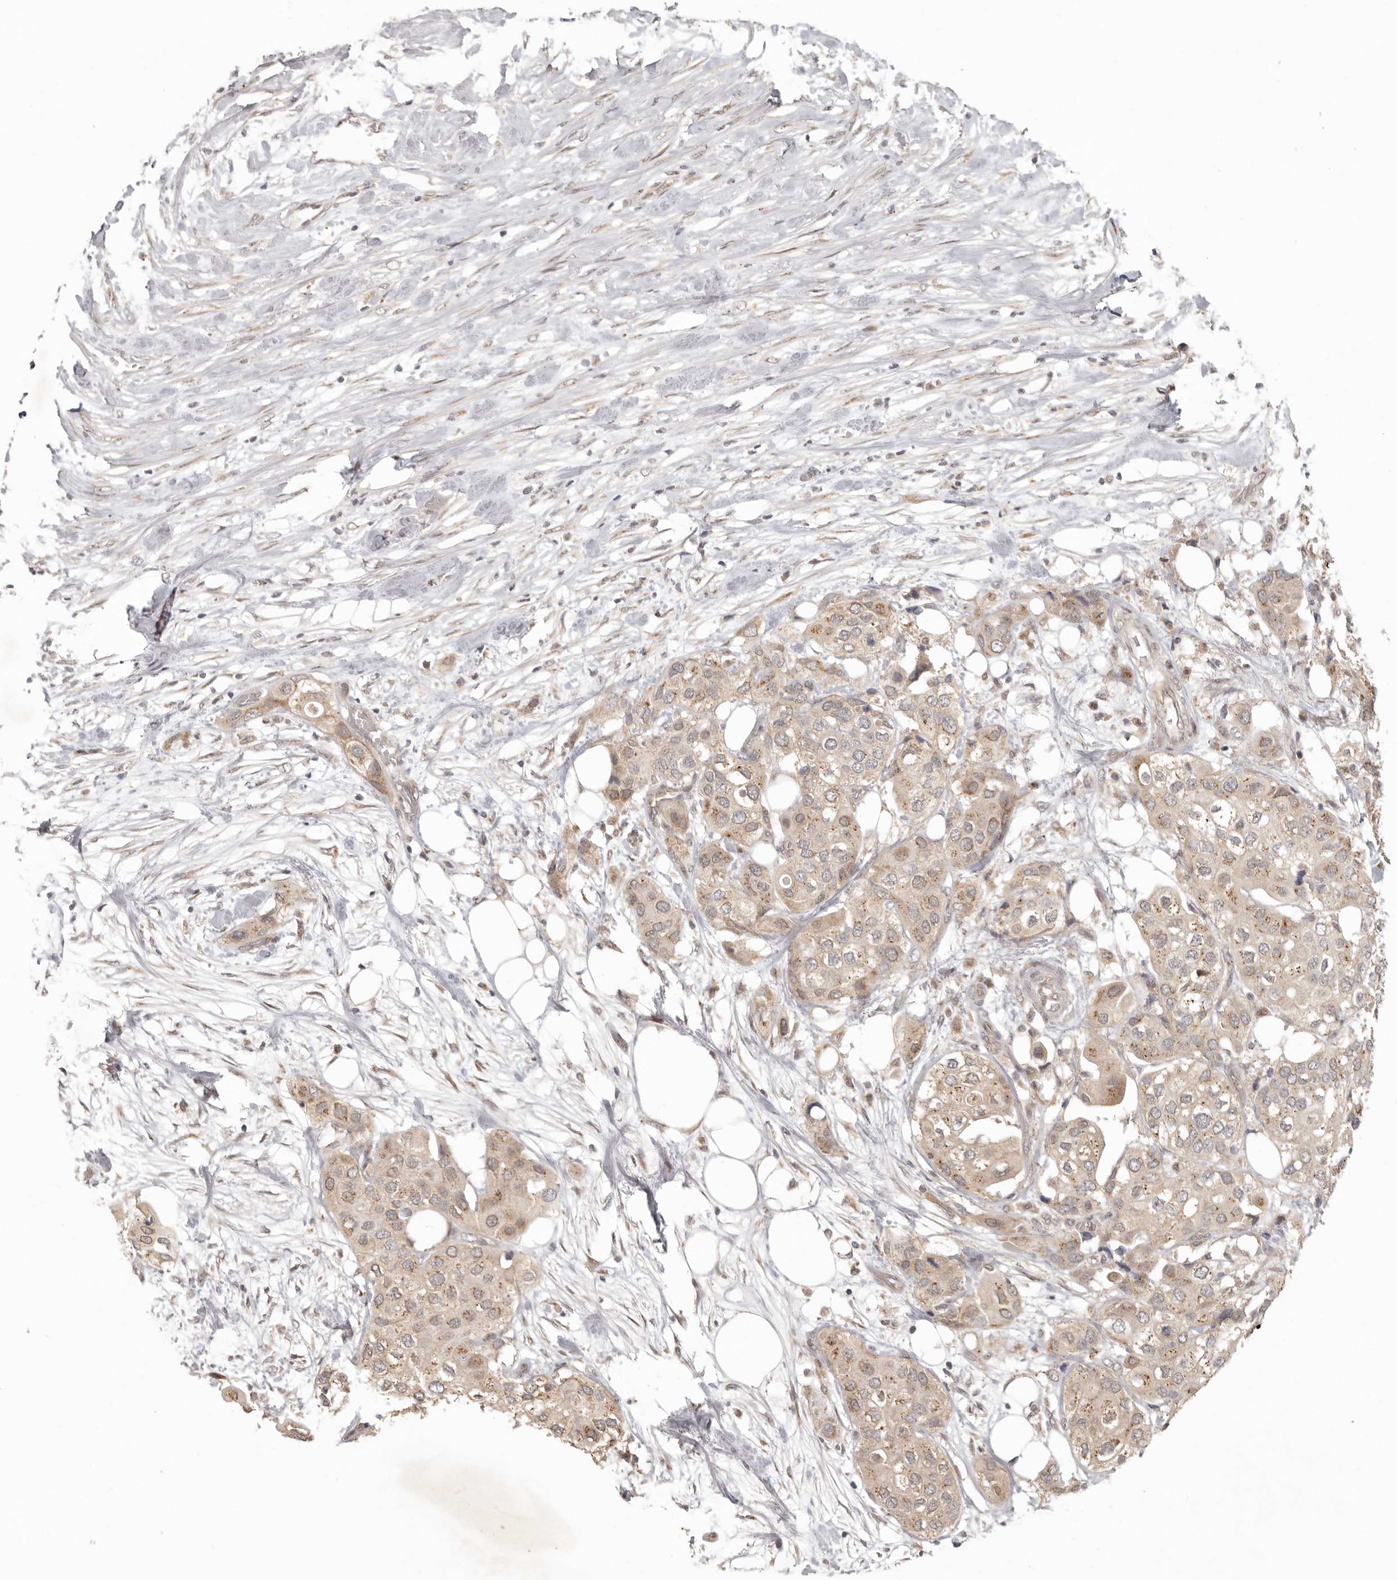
{"staining": {"intensity": "weak", "quantity": ">75%", "location": "cytoplasmic/membranous"}, "tissue": "urothelial cancer", "cell_type": "Tumor cells", "image_type": "cancer", "snomed": [{"axis": "morphology", "description": "Urothelial carcinoma, High grade"}, {"axis": "topography", "description": "Urinary bladder"}], "caption": "A high-resolution image shows immunohistochemistry (IHC) staining of urothelial cancer, which exhibits weak cytoplasmic/membranous staining in about >75% of tumor cells. (brown staining indicates protein expression, while blue staining denotes nuclei).", "gene": "LRRC75A", "patient": {"sex": "male", "age": 64}}